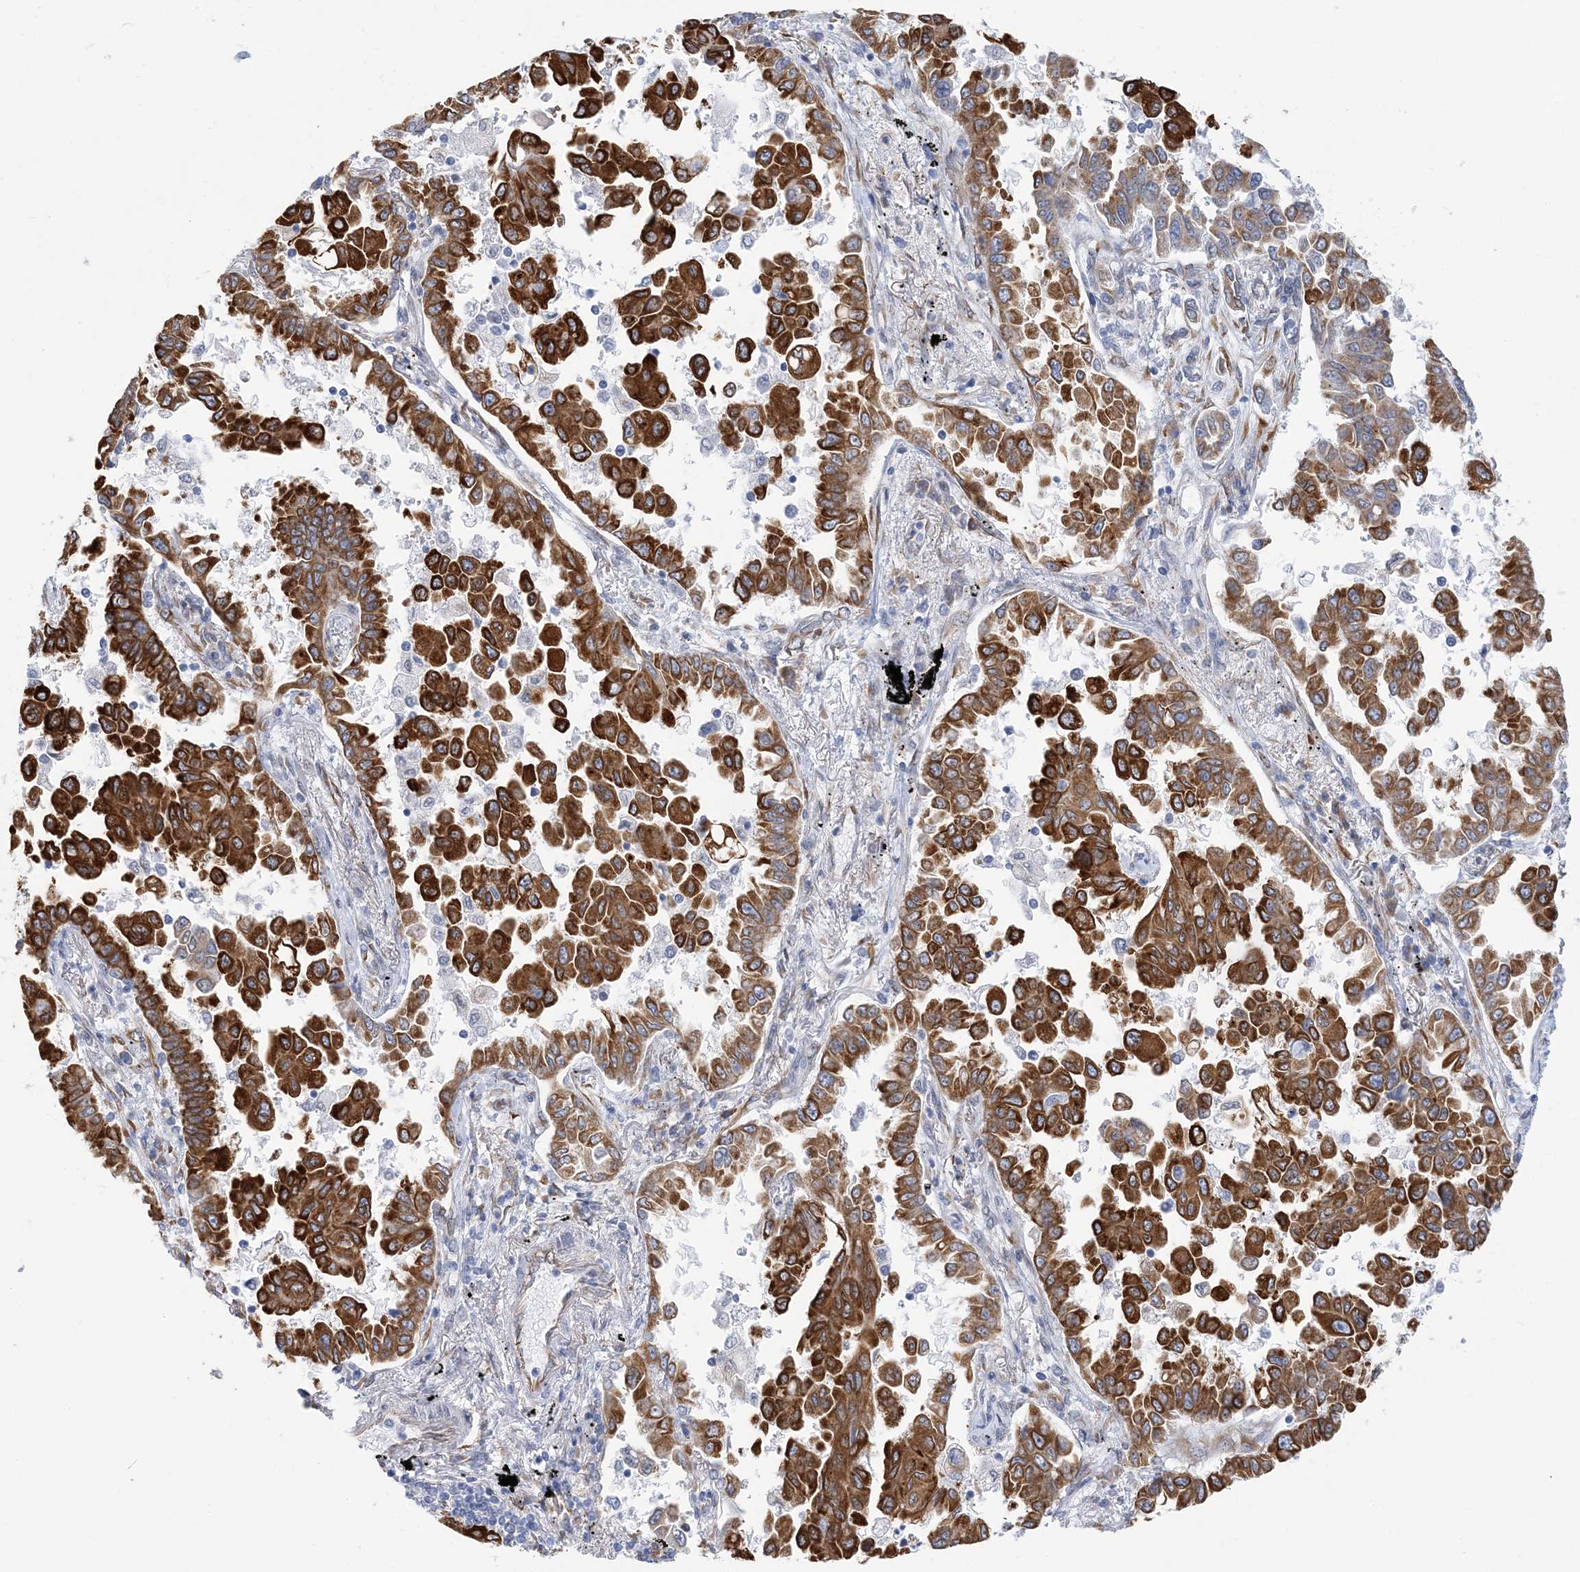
{"staining": {"intensity": "strong", "quantity": ">75%", "location": "cytoplasmic/membranous"}, "tissue": "lung cancer", "cell_type": "Tumor cells", "image_type": "cancer", "snomed": [{"axis": "morphology", "description": "Adenocarcinoma, NOS"}, {"axis": "topography", "description": "Lung"}], "caption": "Tumor cells reveal strong cytoplasmic/membranous expression in about >75% of cells in lung cancer.", "gene": "PLEKHG4B", "patient": {"sex": "female", "age": 67}}